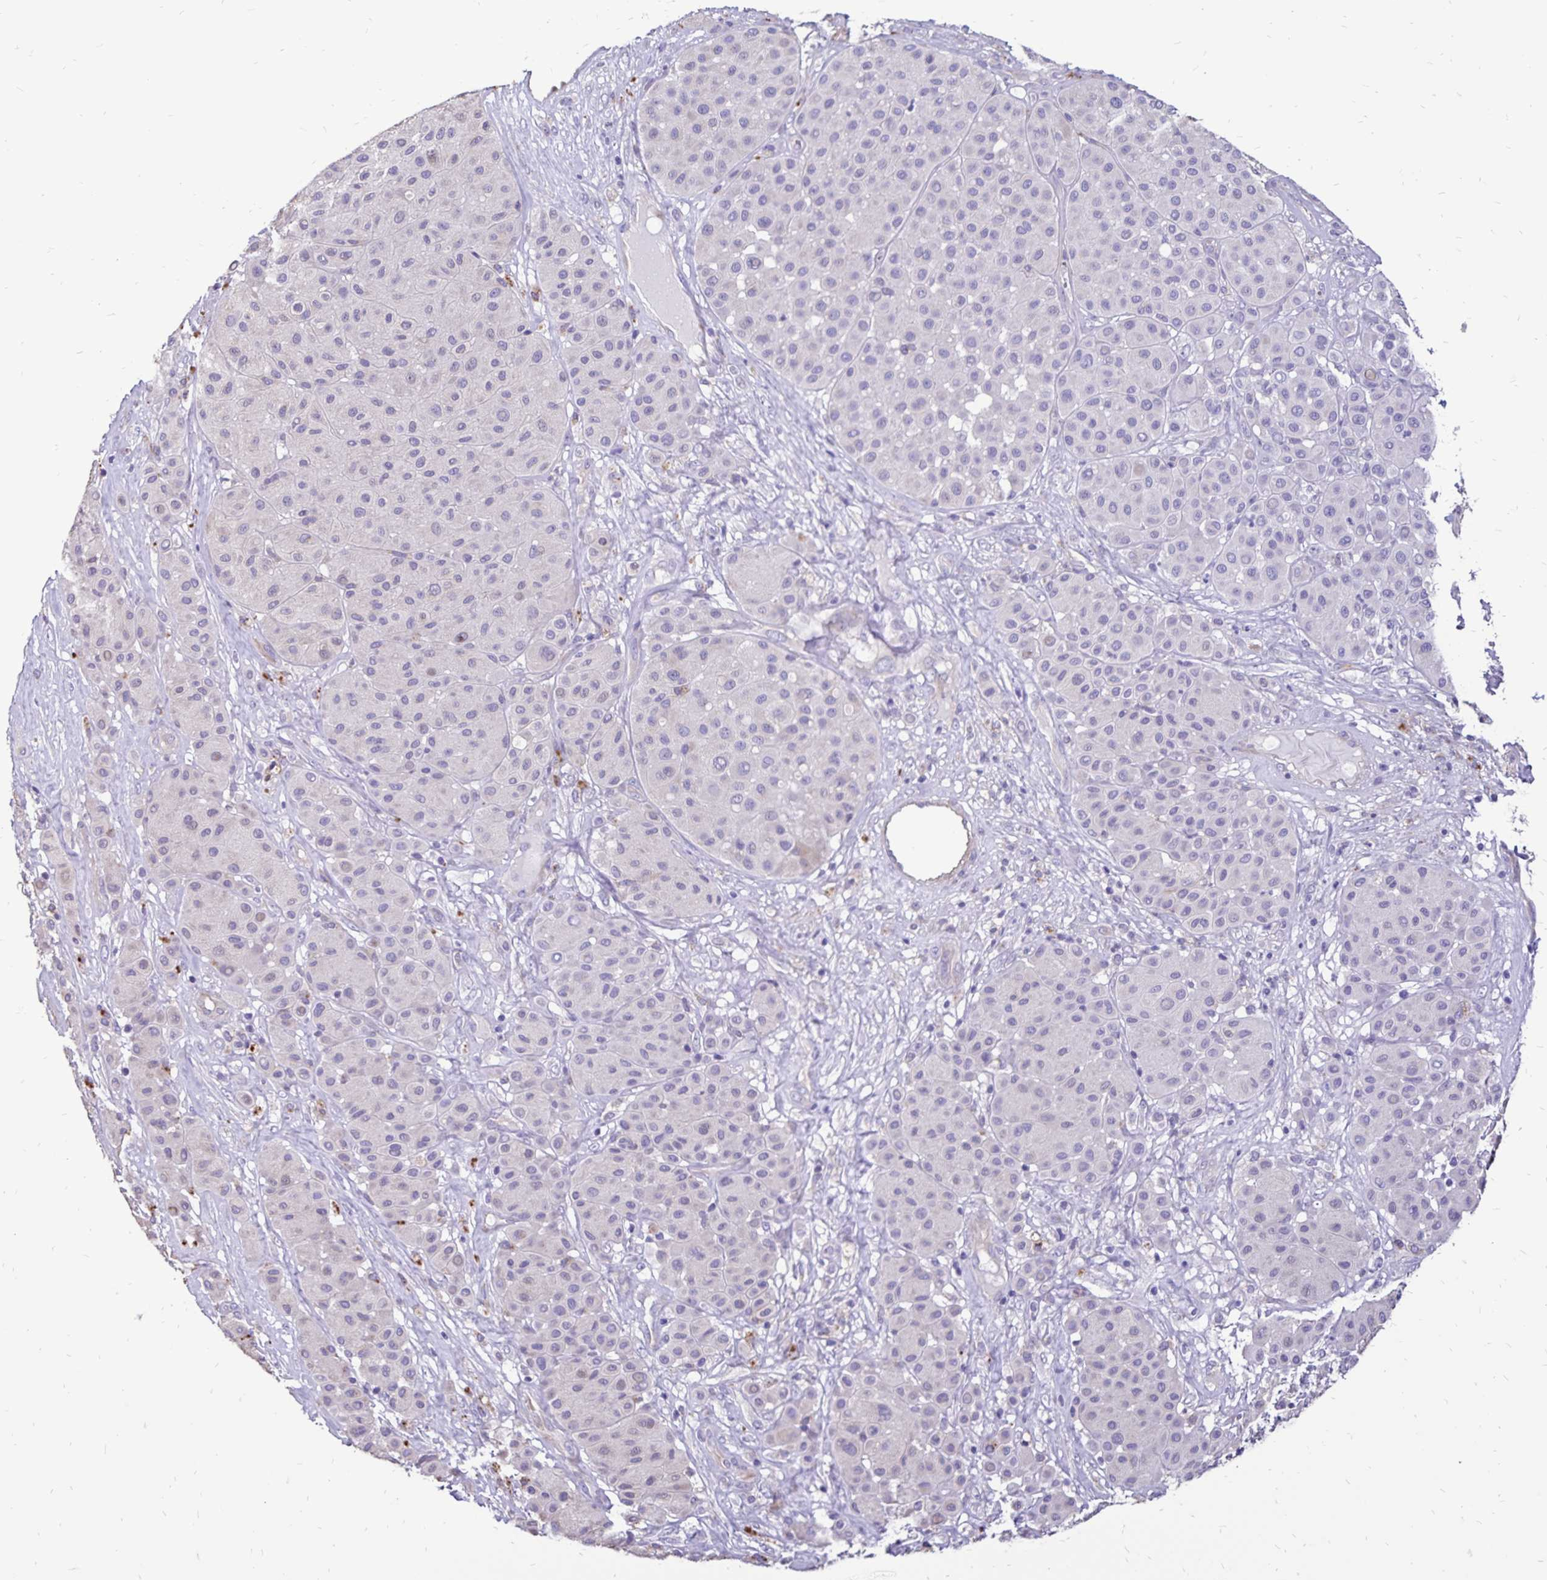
{"staining": {"intensity": "negative", "quantity": "none", "location": "none"}, "tissue": "melanoma", "cell_type": "Tumor cells", "image_type": "cancer", "snomed": [{"axis": "morphology", "description": "Malignant melanoma, Metastatic site"}, {"axis": "topography", "description": "Smooth muscle"}], "caption": "Human melanoma stained for a protein using IHC reveals no staining in tumor cells.", "gene": "EVPL", "patient": {"sex": "male", "age": 41}}